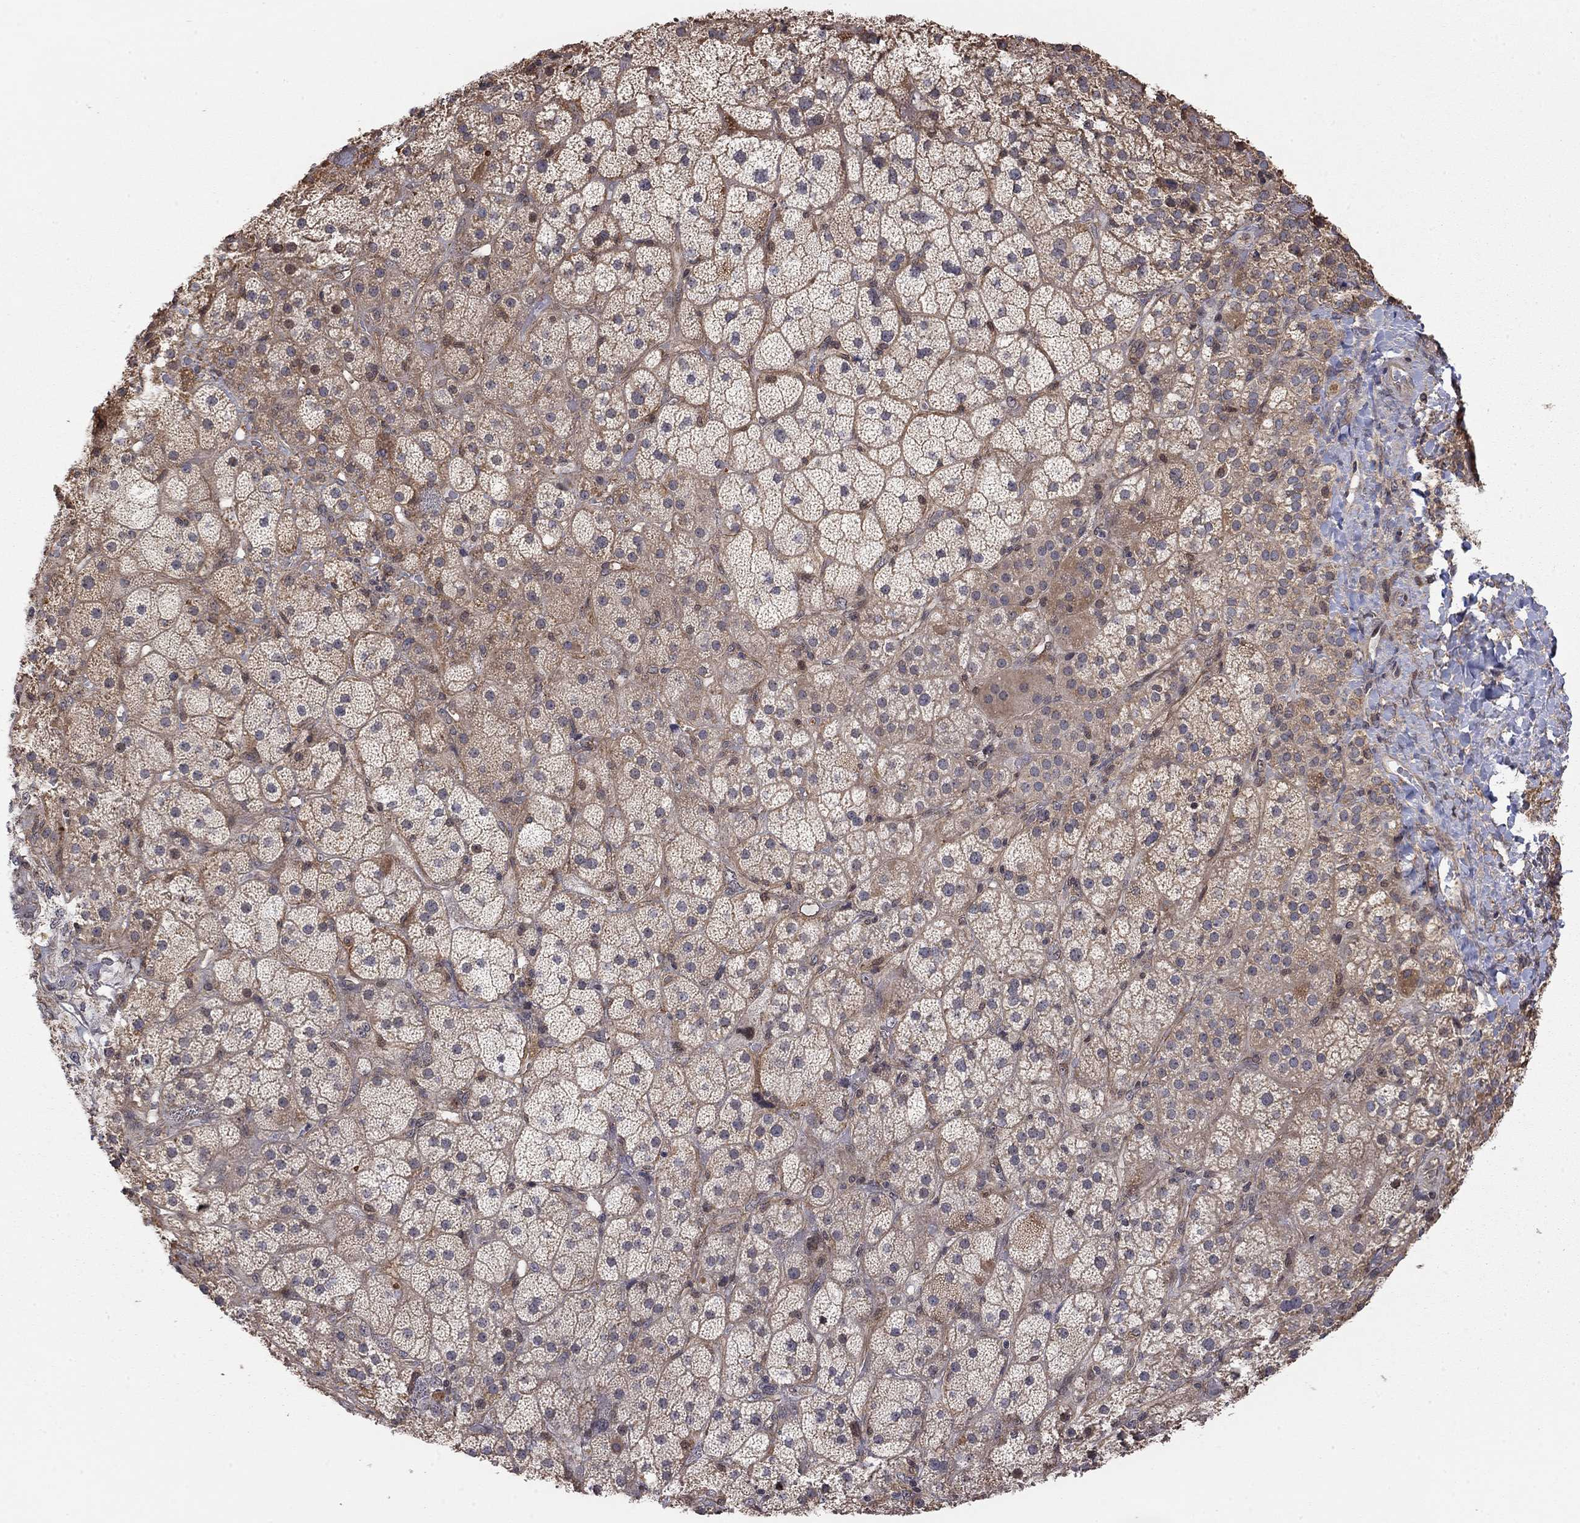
{"staining": {"intensity": "moderate", "quantity": "<25%", "location": "cytoplasmic/membranous"}, "tissue": "adrenal gland", "cell_type": "Glandular cells", "image_type": "normal", "snomed": [{"axis": "morphology", "description": "Normal tissue, NOS"}, {"axis": "topography", "description": "Adrenal gland"}], "caption": "Immunohistochemistry photomicrograph of unremarkable adrenal gland stained for a protein (brown), which exhibits low levels of moderate cytoplasmic/membranous staining in approximately <25% of glandular cells.", "gene": "TDP1", "patient": {"sex": "male", "age": 57}}